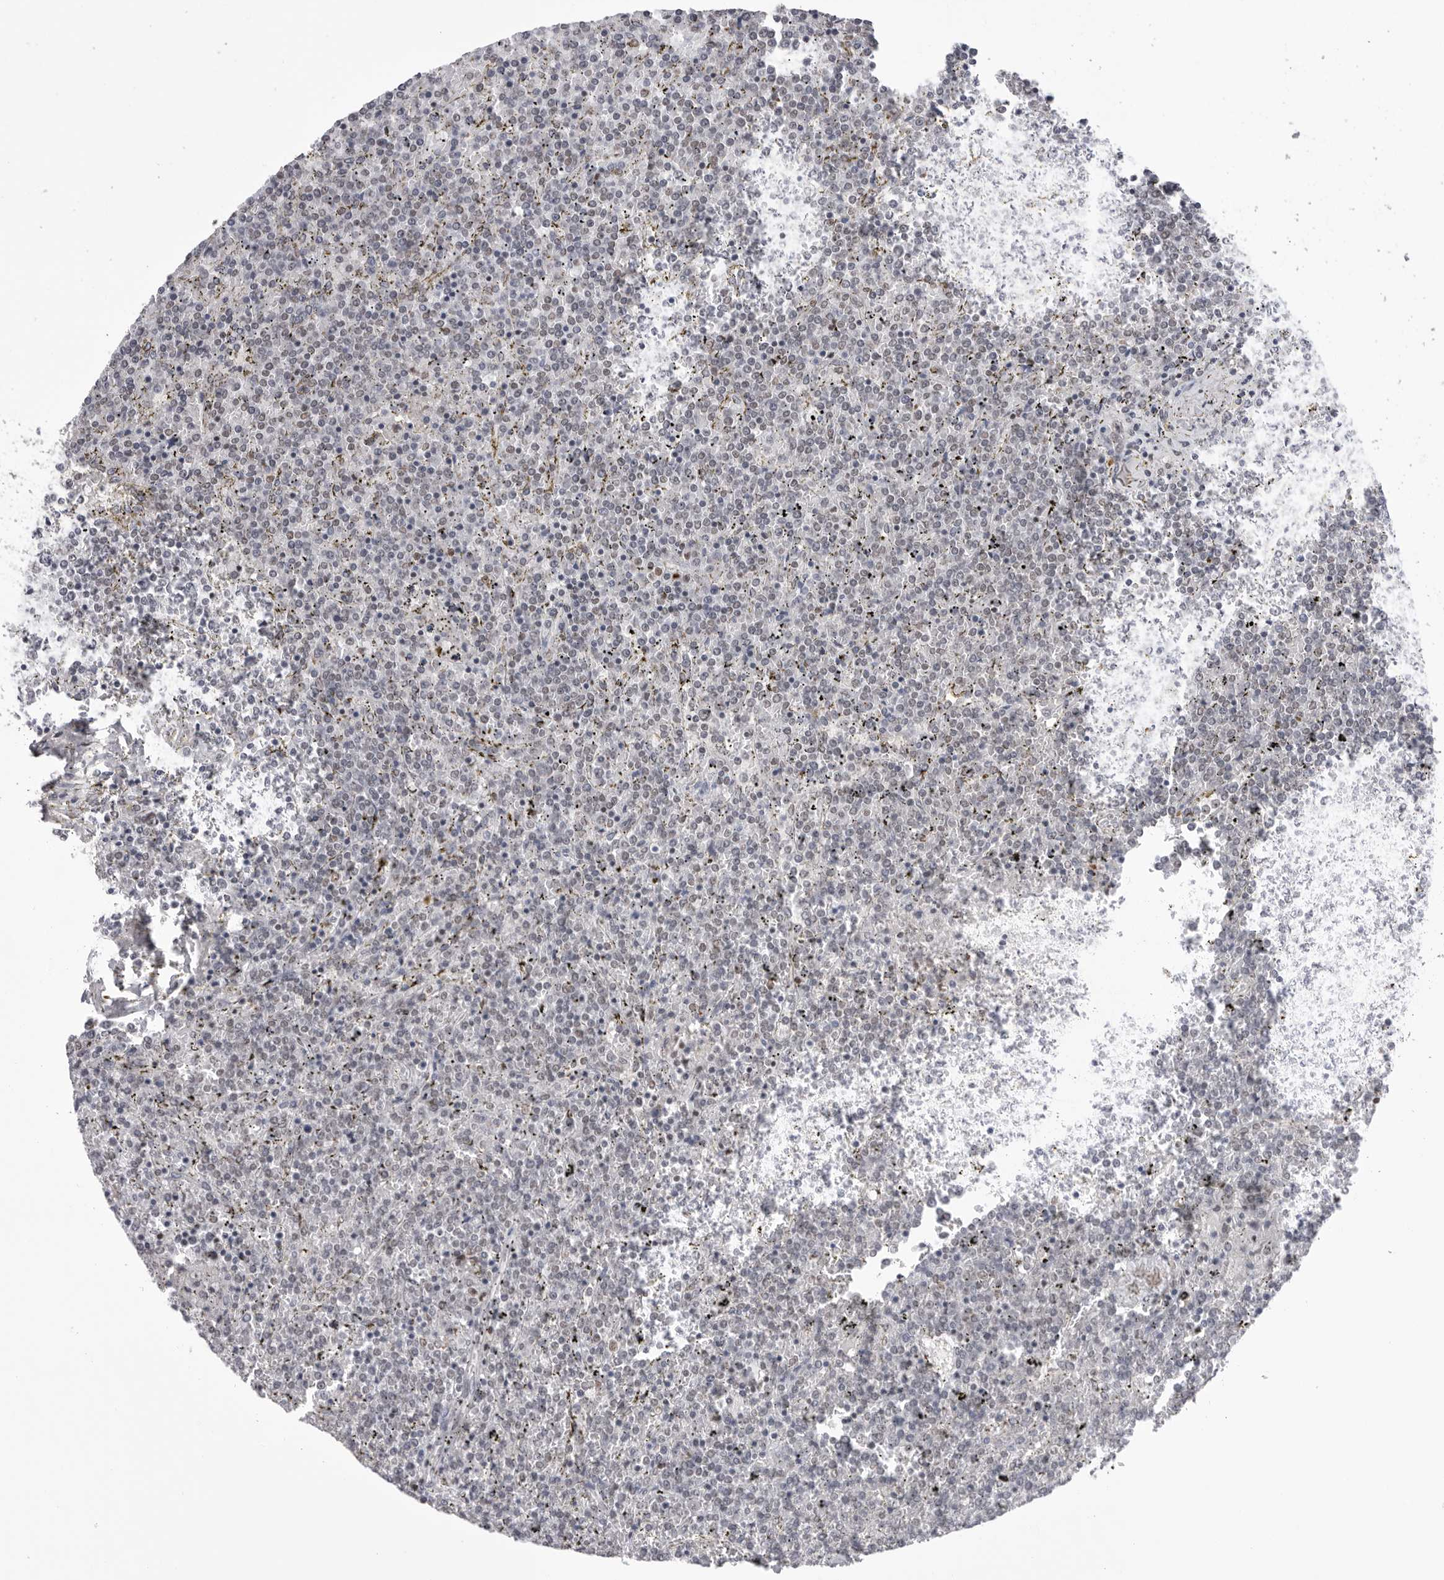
{"staining": {"intensity": "negative", "quantity": "none", "location": "none"}, "tissue": "lymphoma", "cell_type": "Tumor cells", "image_type": "cancer", "snomed": [{"axis": "morphology", "description": "Malignant lymphoma, non-Hodgkin's type, Low grade"}, {"axis": "topography", "description": "Spleen"}], "caption": "Protein analysis of malignant lymphoma, non-Hodgkin's type (low-grade) reveals no significant staining in tumor cells. Brightfield microscopy of immunohistochemistry (IHC) stained with DAB (3,3'-diaminobenzidine) (brown) and hematoxylin (blue), captured at high magnification.", "gene": "BCLAF3", "patient": {"sex": "female", "age": 19}}